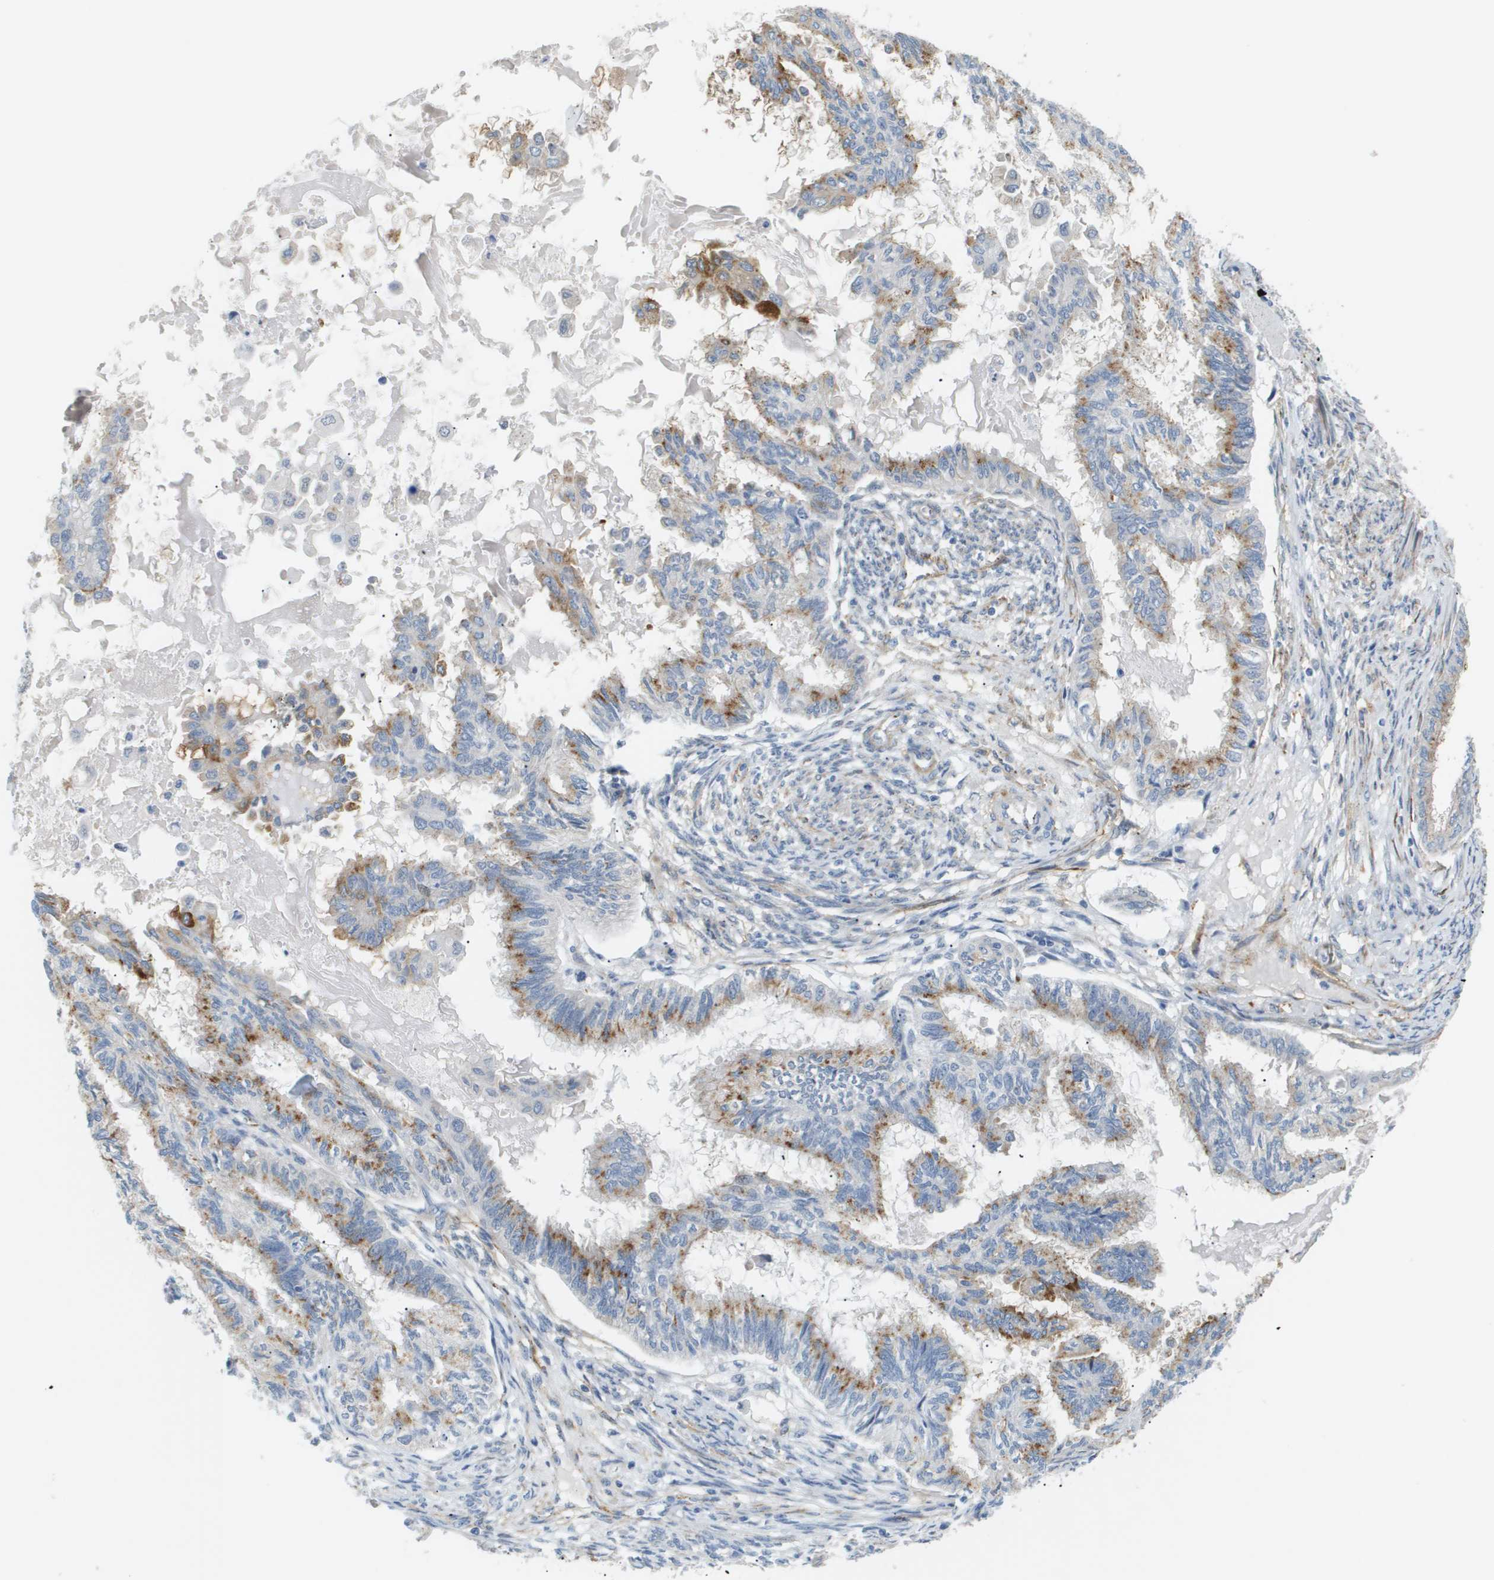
{"staining": {"intensity": "moderate", "quantity": ">75%", "location": "cytoplasmic/membranous"}, "tissue": "cervical cancer", "cell_type": "Tumor cells", "image_type": "cancer", "snomed": [{"axis": "morphology", "description": "Normal tissue, NOS"}, {"axis": "morphology", "description": "Adenocarcinoma, NOS"}, {"axis": "topography", "description": "Cervix"}, {"axis": "topography", "description": "Endometrium"}], "caption": "Cervical cancer (adenocarcinoma) was stained to show a protein in brown. There is medium levels of moderate cytoplasmic/membranous staining in about >75% of tumor cells.", "gene": "OTUD5", "patient": {"sex": "female", "age": 86}}